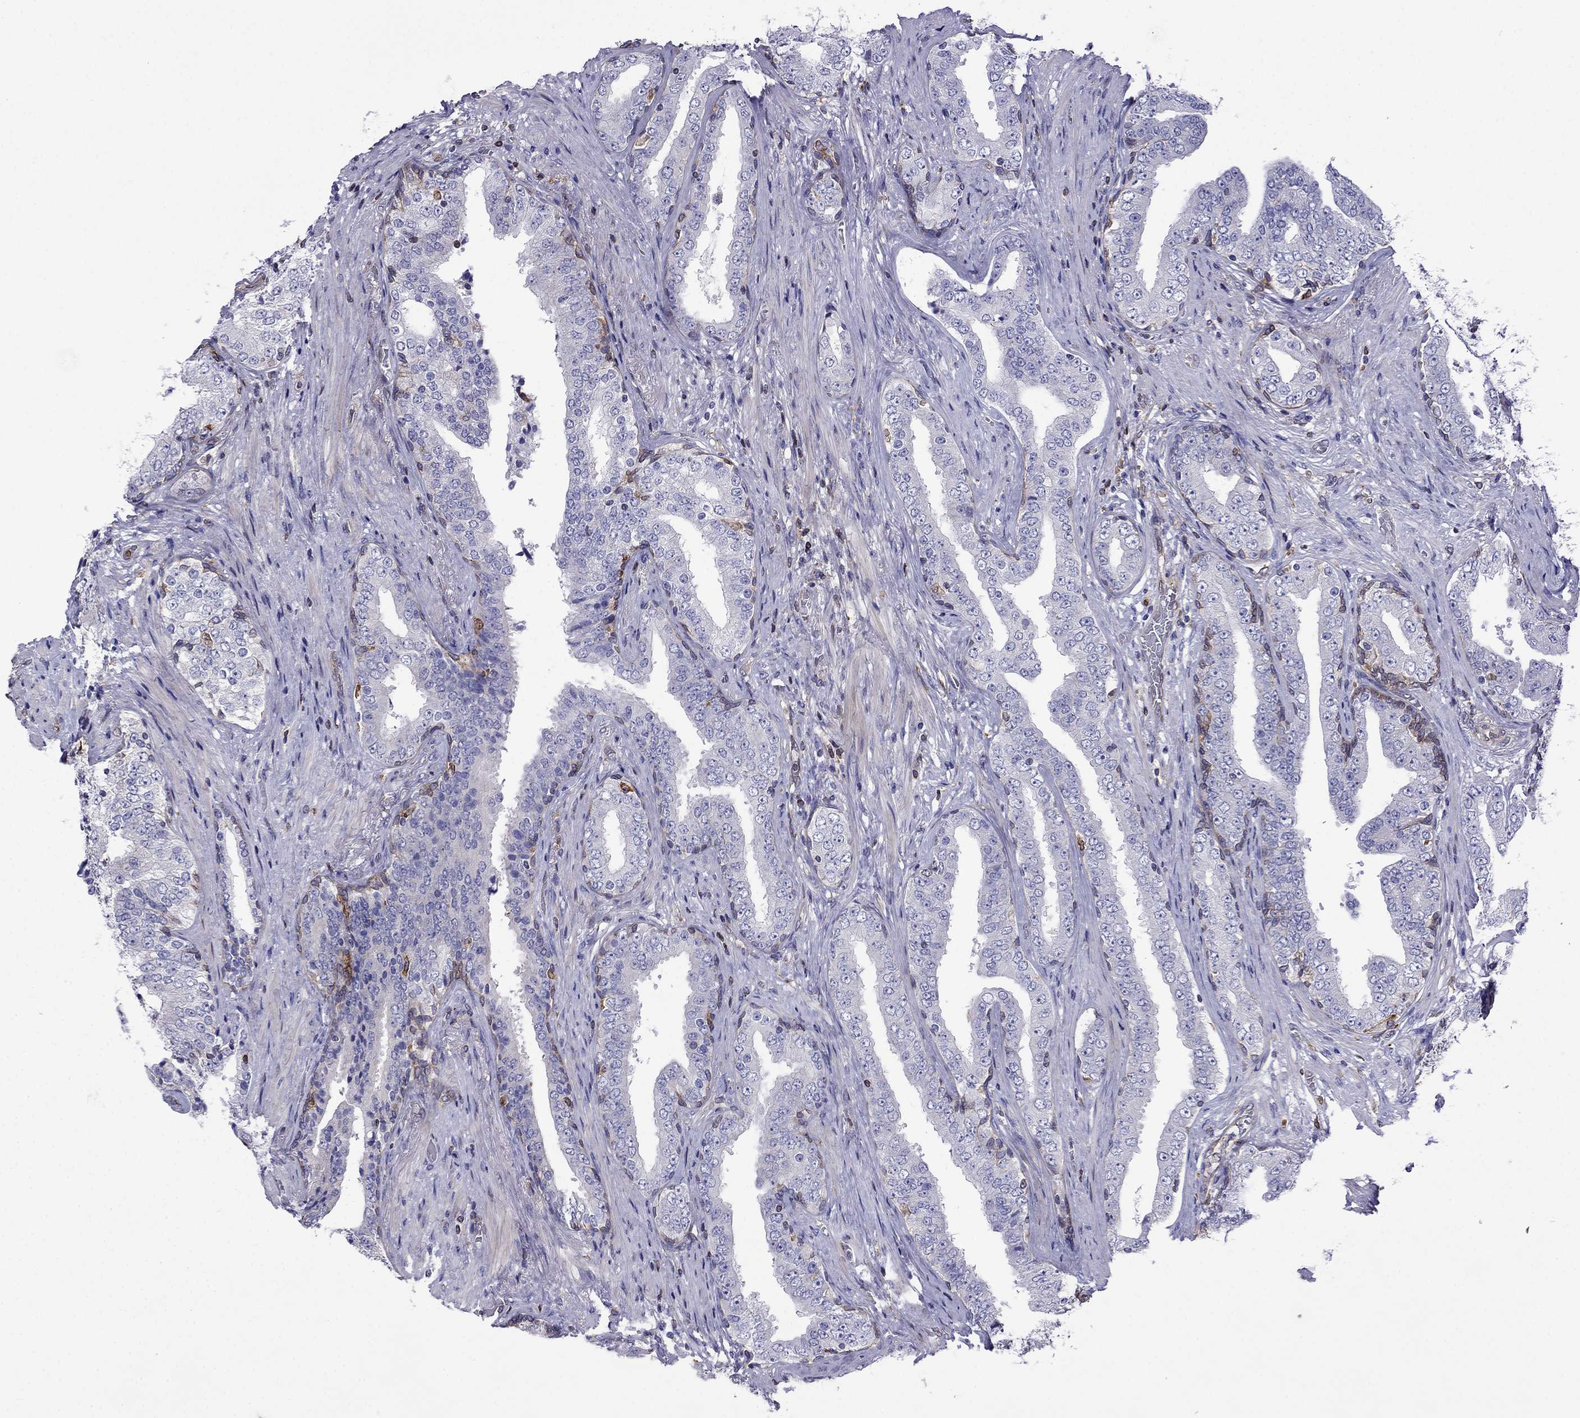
{"staining": {"intensity": "negative", "quantity": "none", "location": "none"}, "tissue": "prostate cancer", "cell_type": "Tumor cells", "image_type": "cancer", "snomed": [{"axis": "morphology", "description": "Adenocarcinoma, Low grade"}, {"axis": "topography", "description": "Prostate and seminal vesicle, NOS"}], "caption": "There is no significant positivity in tumor cells of prostate adenocarcinoma (low-grade).", "gene": "GNAL", "patient": {"sex": "male", "age": 61}}